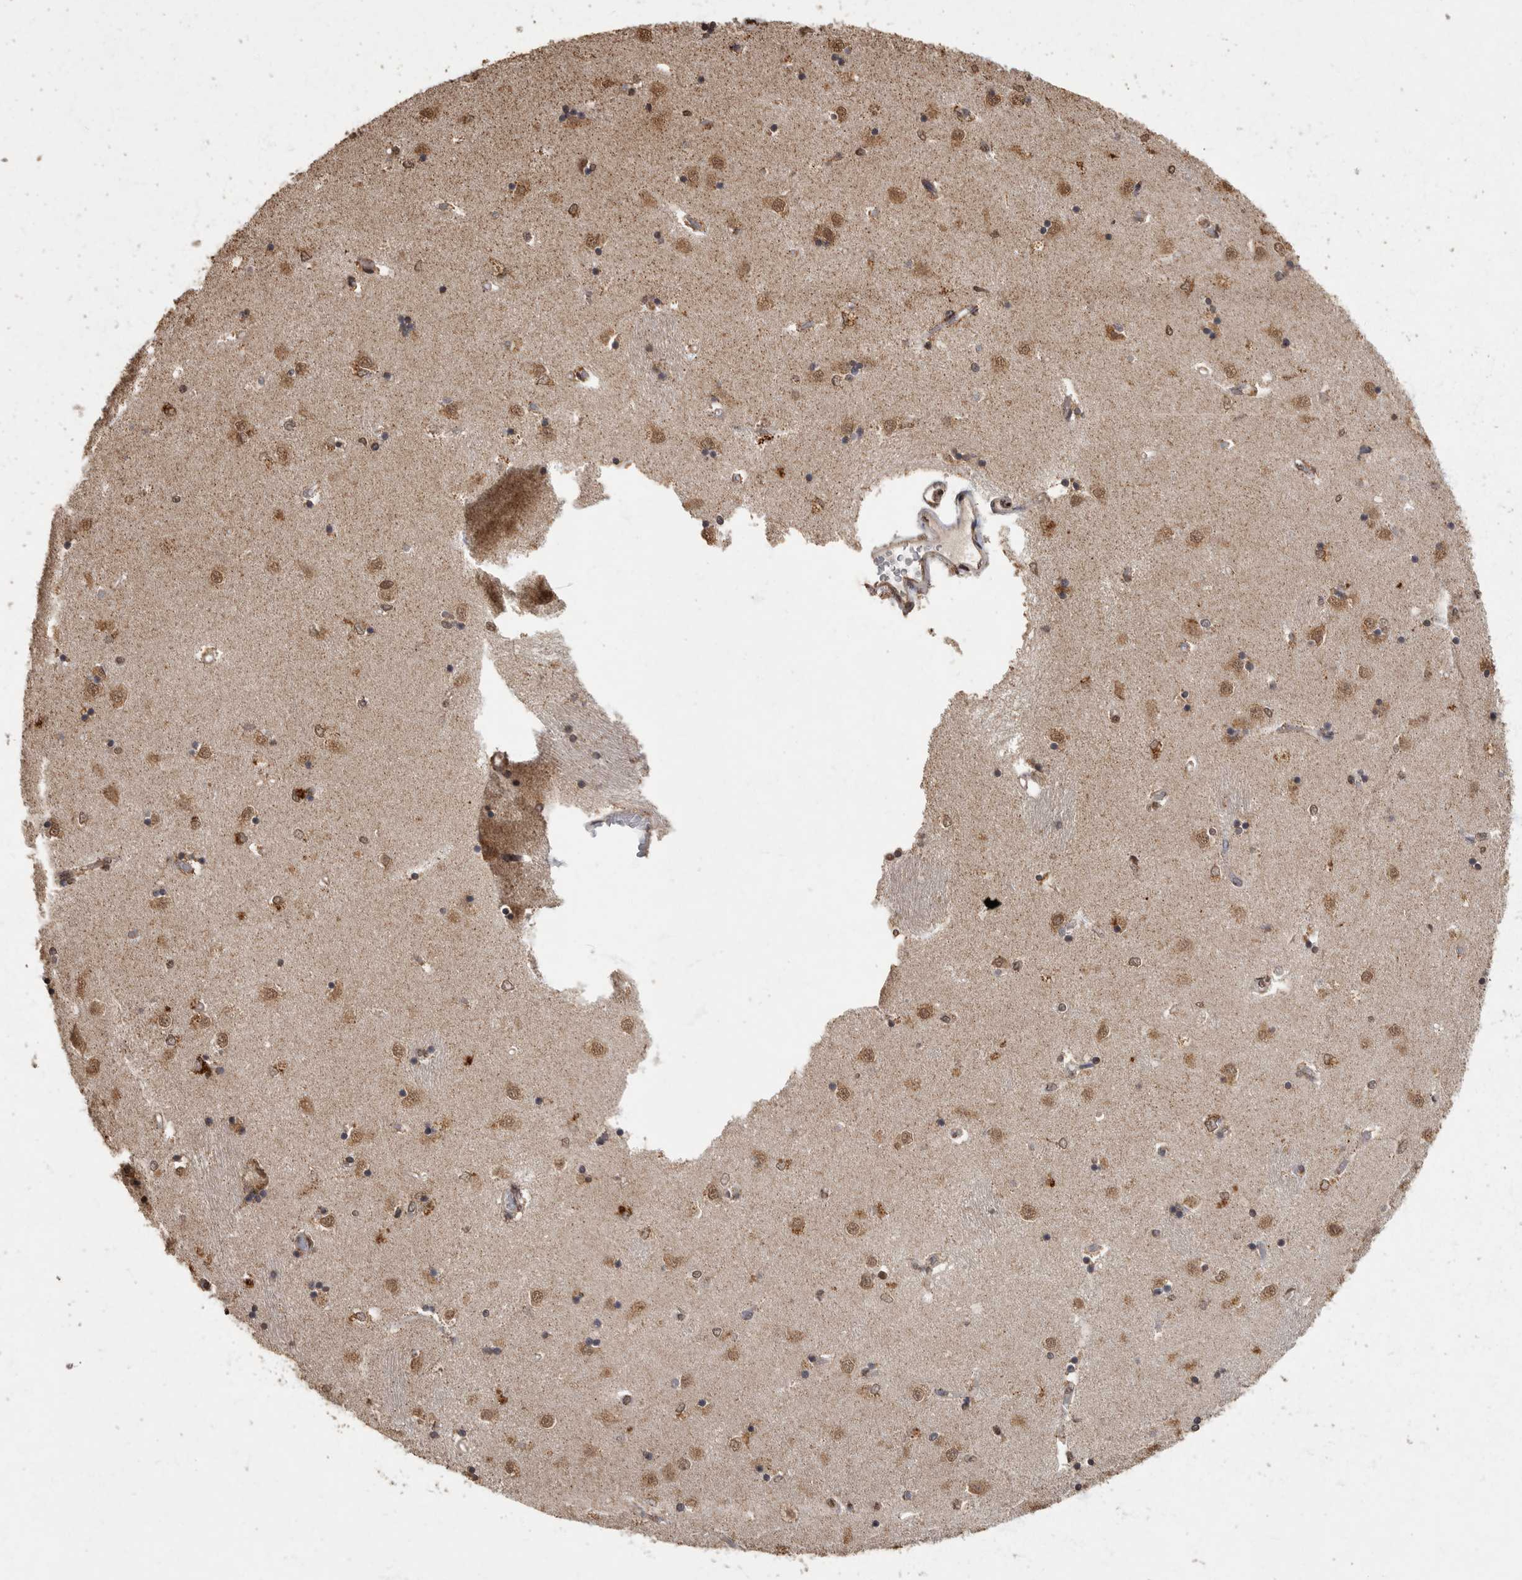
{"staining": {"intensity": "moderate", "quantity": "25%-75%", "location": "cytoplasmic/membranous,nuclear"}, "tissue": "caudate", "cell_type": "Glial cells", "image_type": "normal", "snomed": [{"axis": "morphology", "description": "Normal tissue, NOS"}, {"axis": "topography", "description": "Lateral ventricle wall"}], "caption": "Brown immunohistochemical staining in normal caudate exhibits moderate cytoplasmic/membranous,nuclear positivity in about 25%-75% of glial cells.", "gene": "MAFG", "patient": {"sex": "male", "age": 45}}